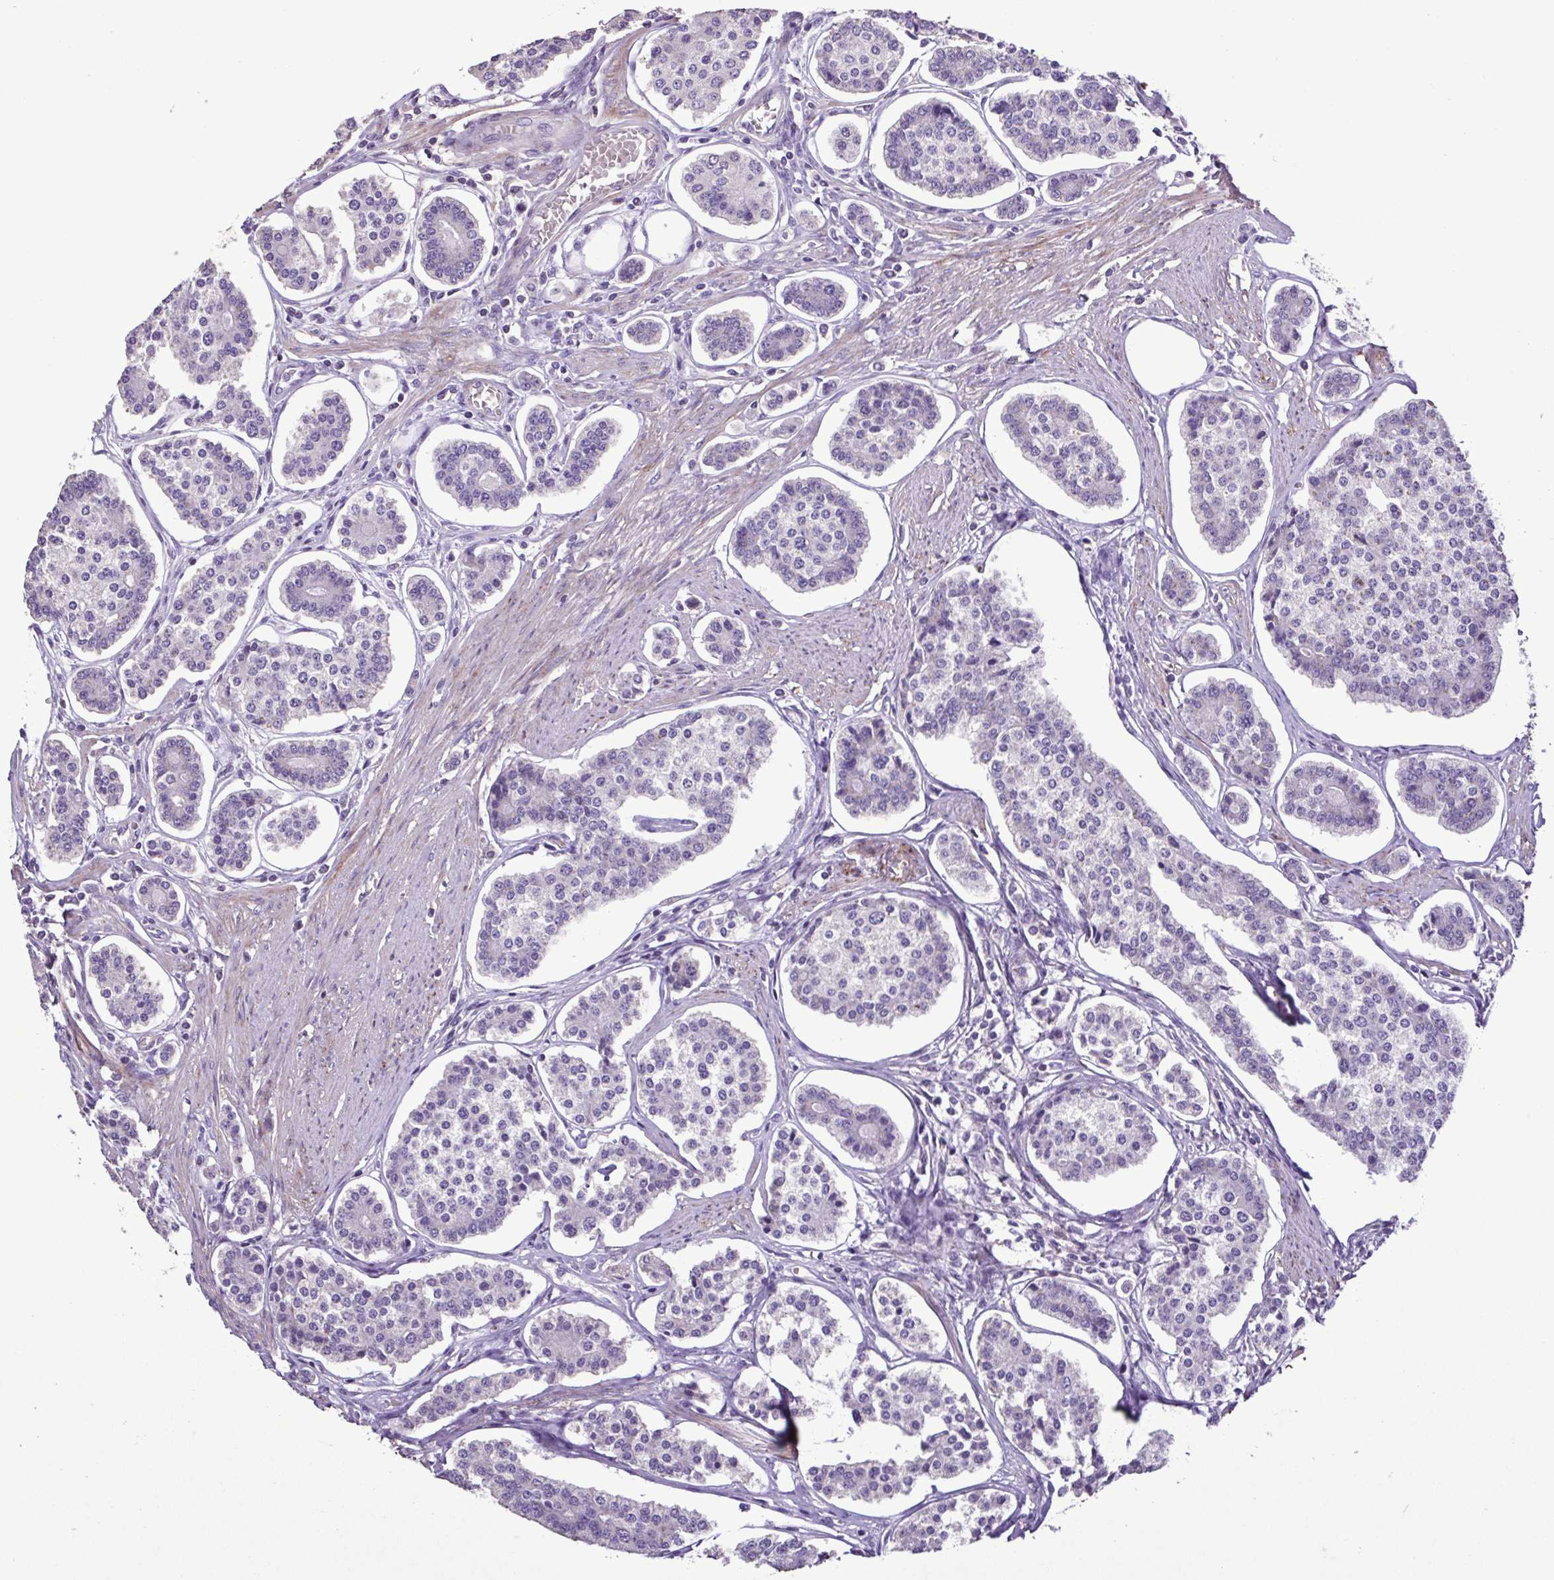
{"staining": {"intensity": "negative", "quantity": "none", "location": "none"}, "tissue": "carcinoid", "cell_type": "Tumor cells", "image_type": "cancer", "snomed": [{"axis": "morphology", "description": "Carcinoid, malignant, NOS"}, {"axis": "topography", "description": "Small intestine"}], "caption": "Histopathology image shows no significant protein staining in tumor cells of carcinoid (malignant). (DAB (3,3'-diaminobenzidine) IHC, high magnification).", "gene": "PLA2G4E", "patient": {"sex": "female", "age": 65}}